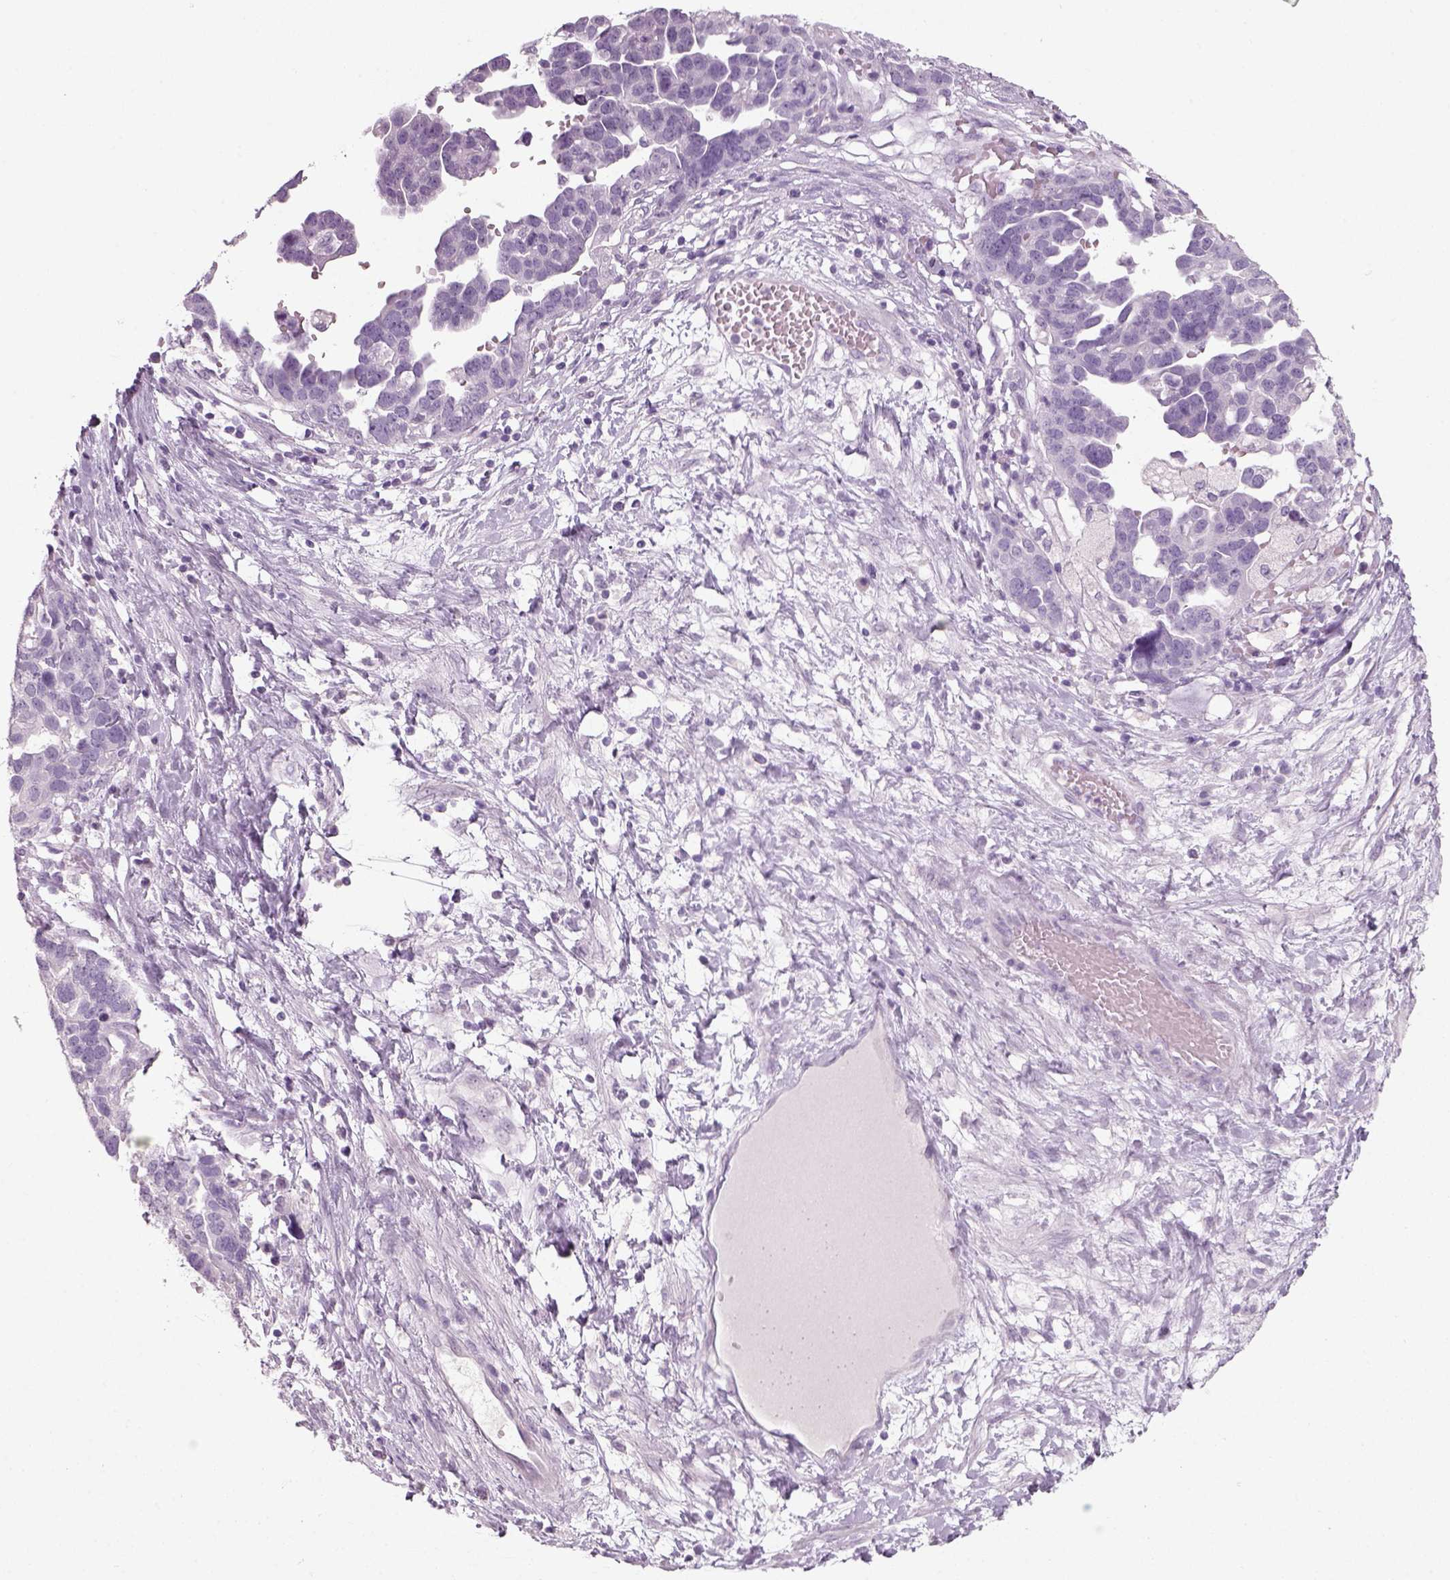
{"staining": {"intensity": "negative", "quantity": "none", "location": "none"}, "tissue": "ovarian cancer", "cell_type": "Tumor cells", "image_type": "cancer", "snomed": [{"axis": "morphology", "description": "Cystadenocarcinoma, serous, NOS"}, {"axis": "topography", "description": "Ovary"}], "caption": "Ovarian cancer (serous cystadenocarcinoma) was stained to show a protein in brown. There is no significant staining in tumor cells.", "gene": "SLC6A2", "patient": {"sex": "female", "age": 54}}